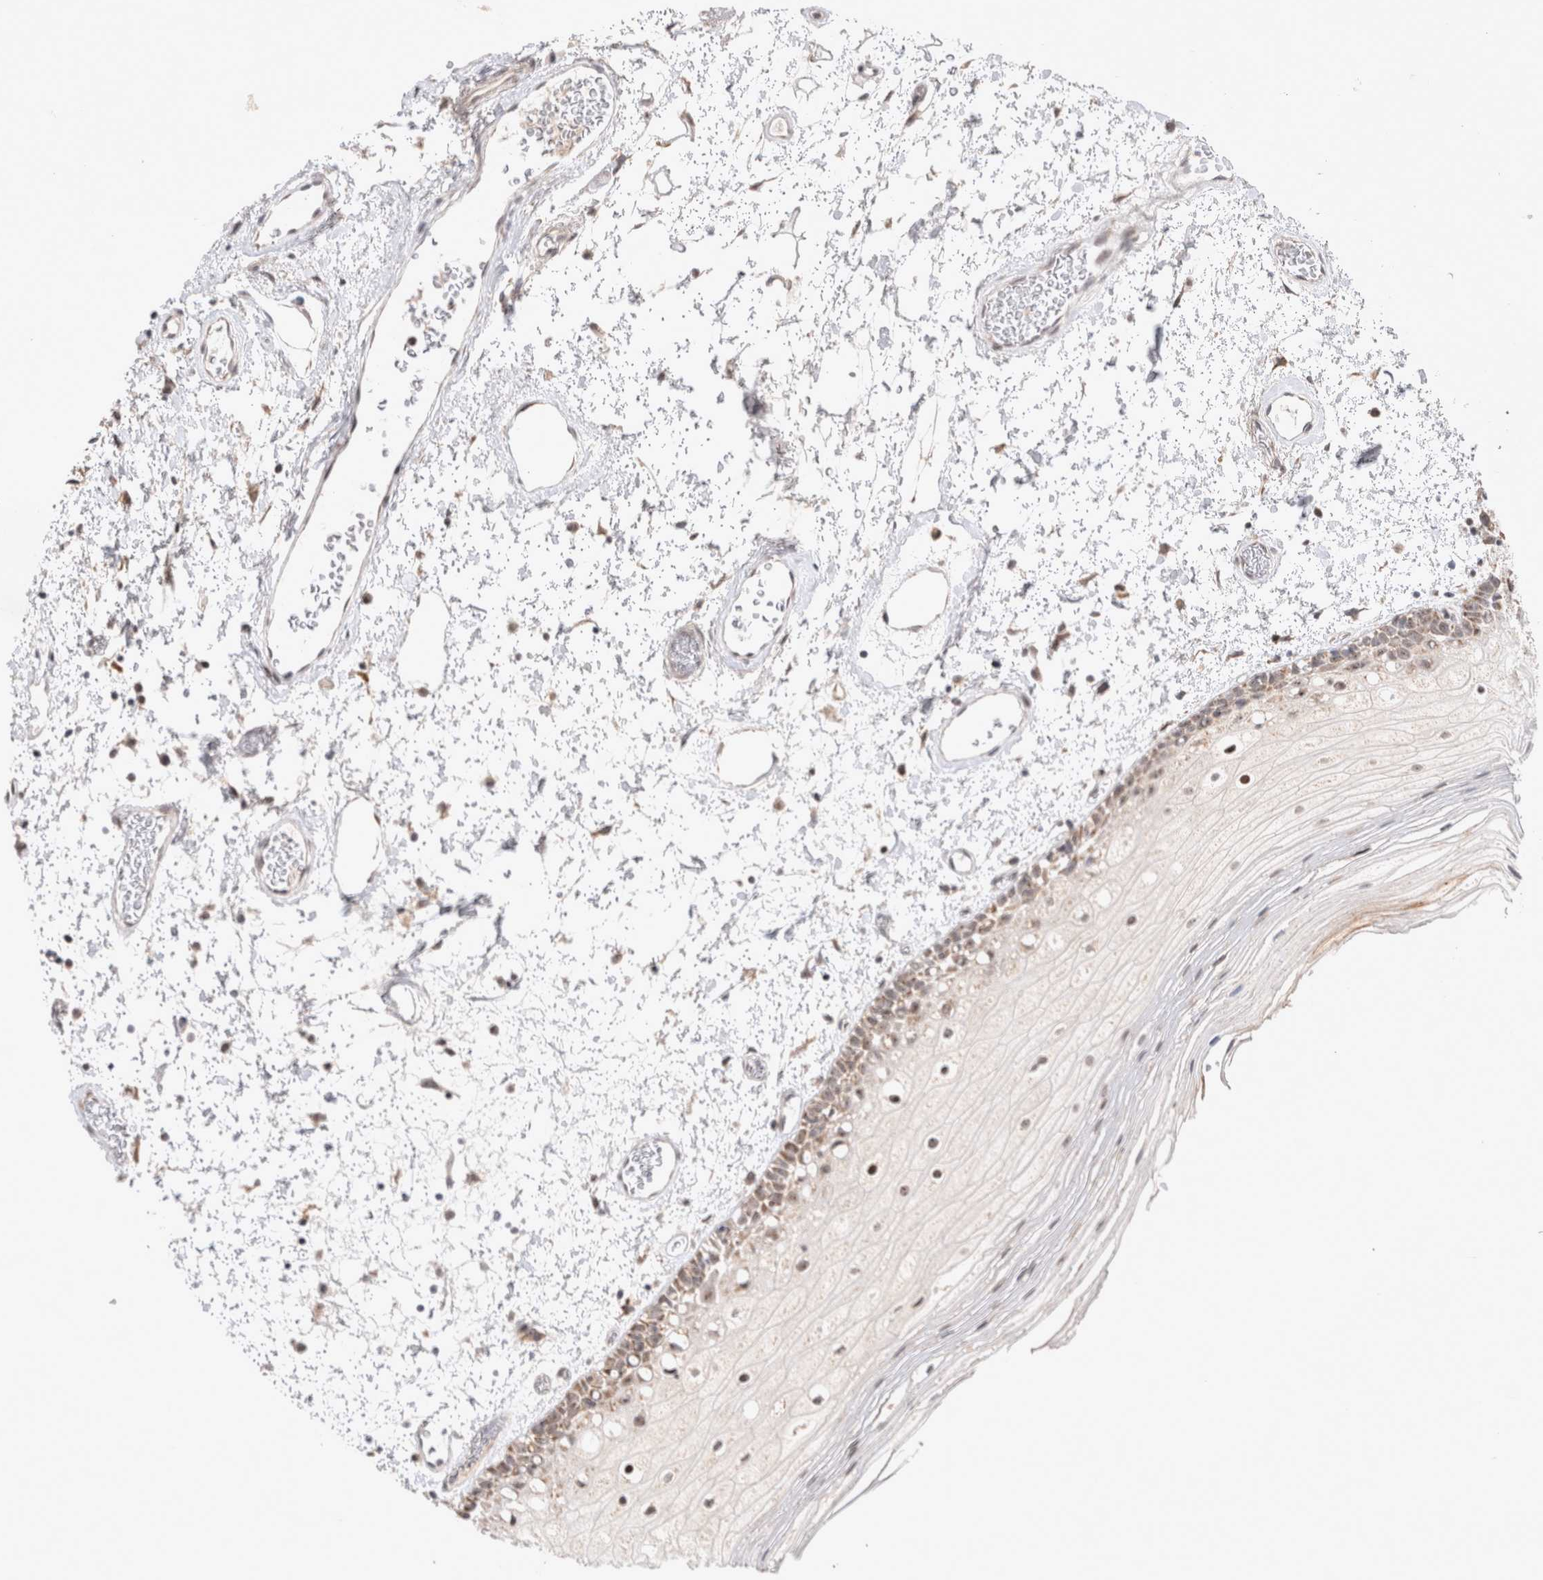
{"staining": {"intensity": "weak", "quantity": ">75%", "location": "cytoplasmic/membranous,nuclear"}, "tissue": "oral mucosa", "cell_type": "Squamous epithelial cells", "image_type": "normal", "snomed": [{"axis": "morphology", "description": "Normal tissue, NOS"}, {"axis": "topography", "description": "Oral tissue"}], "caption": "IHC photomicrograph of benign oral mucosa stained for a protein (brown), which shows low levels of weak cytoplasmic/membranous,nuclear staining in about >75% of squamous epithelial cells.", "gene": "MRPL37", "patient": {"sex": "male", "age": 52}}